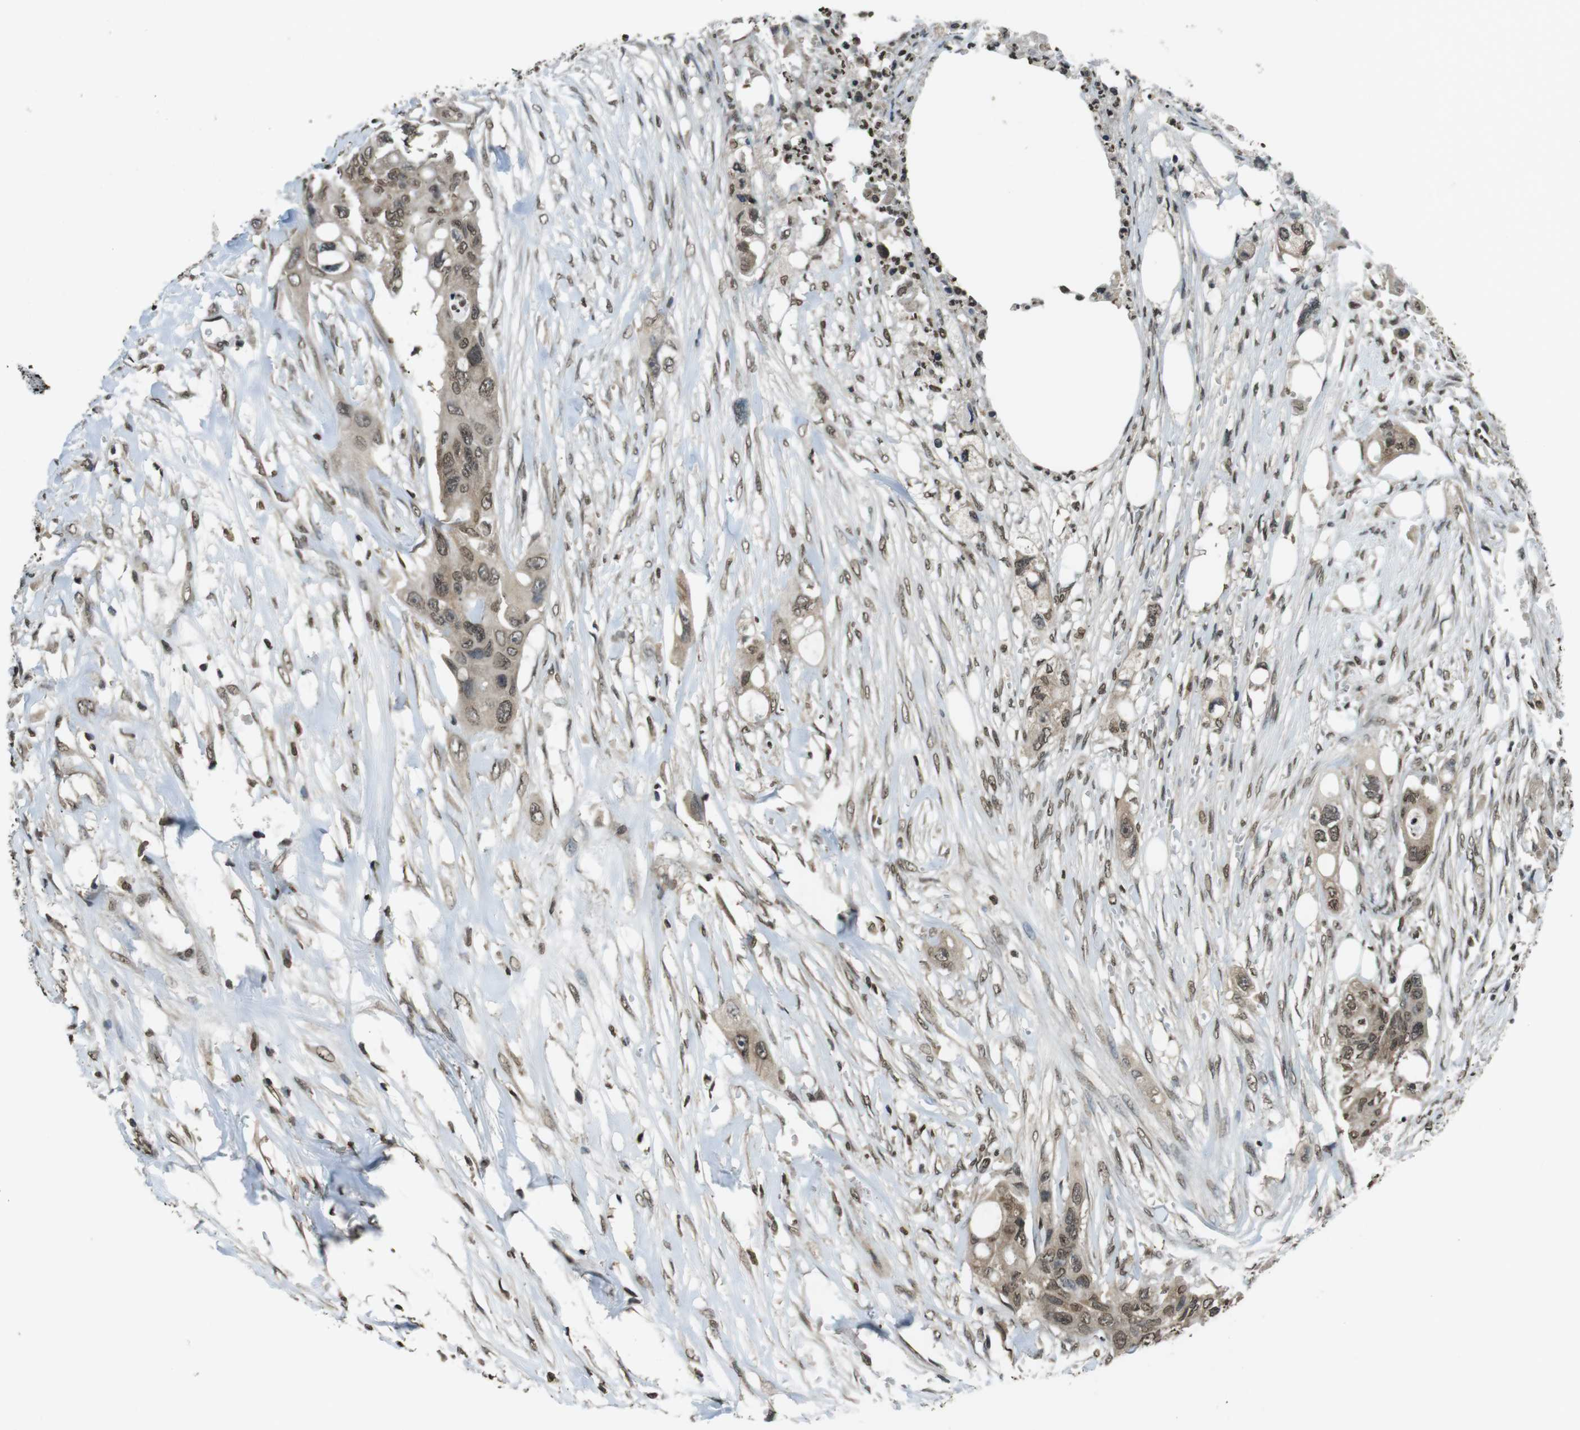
{"staining": {"intensity": "moderate", "quantity": "25%-75%", "location": "nuclear"}, "tissue": "colorectal cancer", "cell_type": "Tumor cells", "image_type": "cancer", "snomed": [{"axis": "morphology", "description": "Adenocarcinoma, NOS"}, {"axis": "topography", "description": "Colon"}], "caption": "Colorectal cancer (adenocarcinoma) stained with a protein marker reveals moderate staining in tumor cells.", "gene": "MAF", "patient": {"sex": "female", "age": 57}}